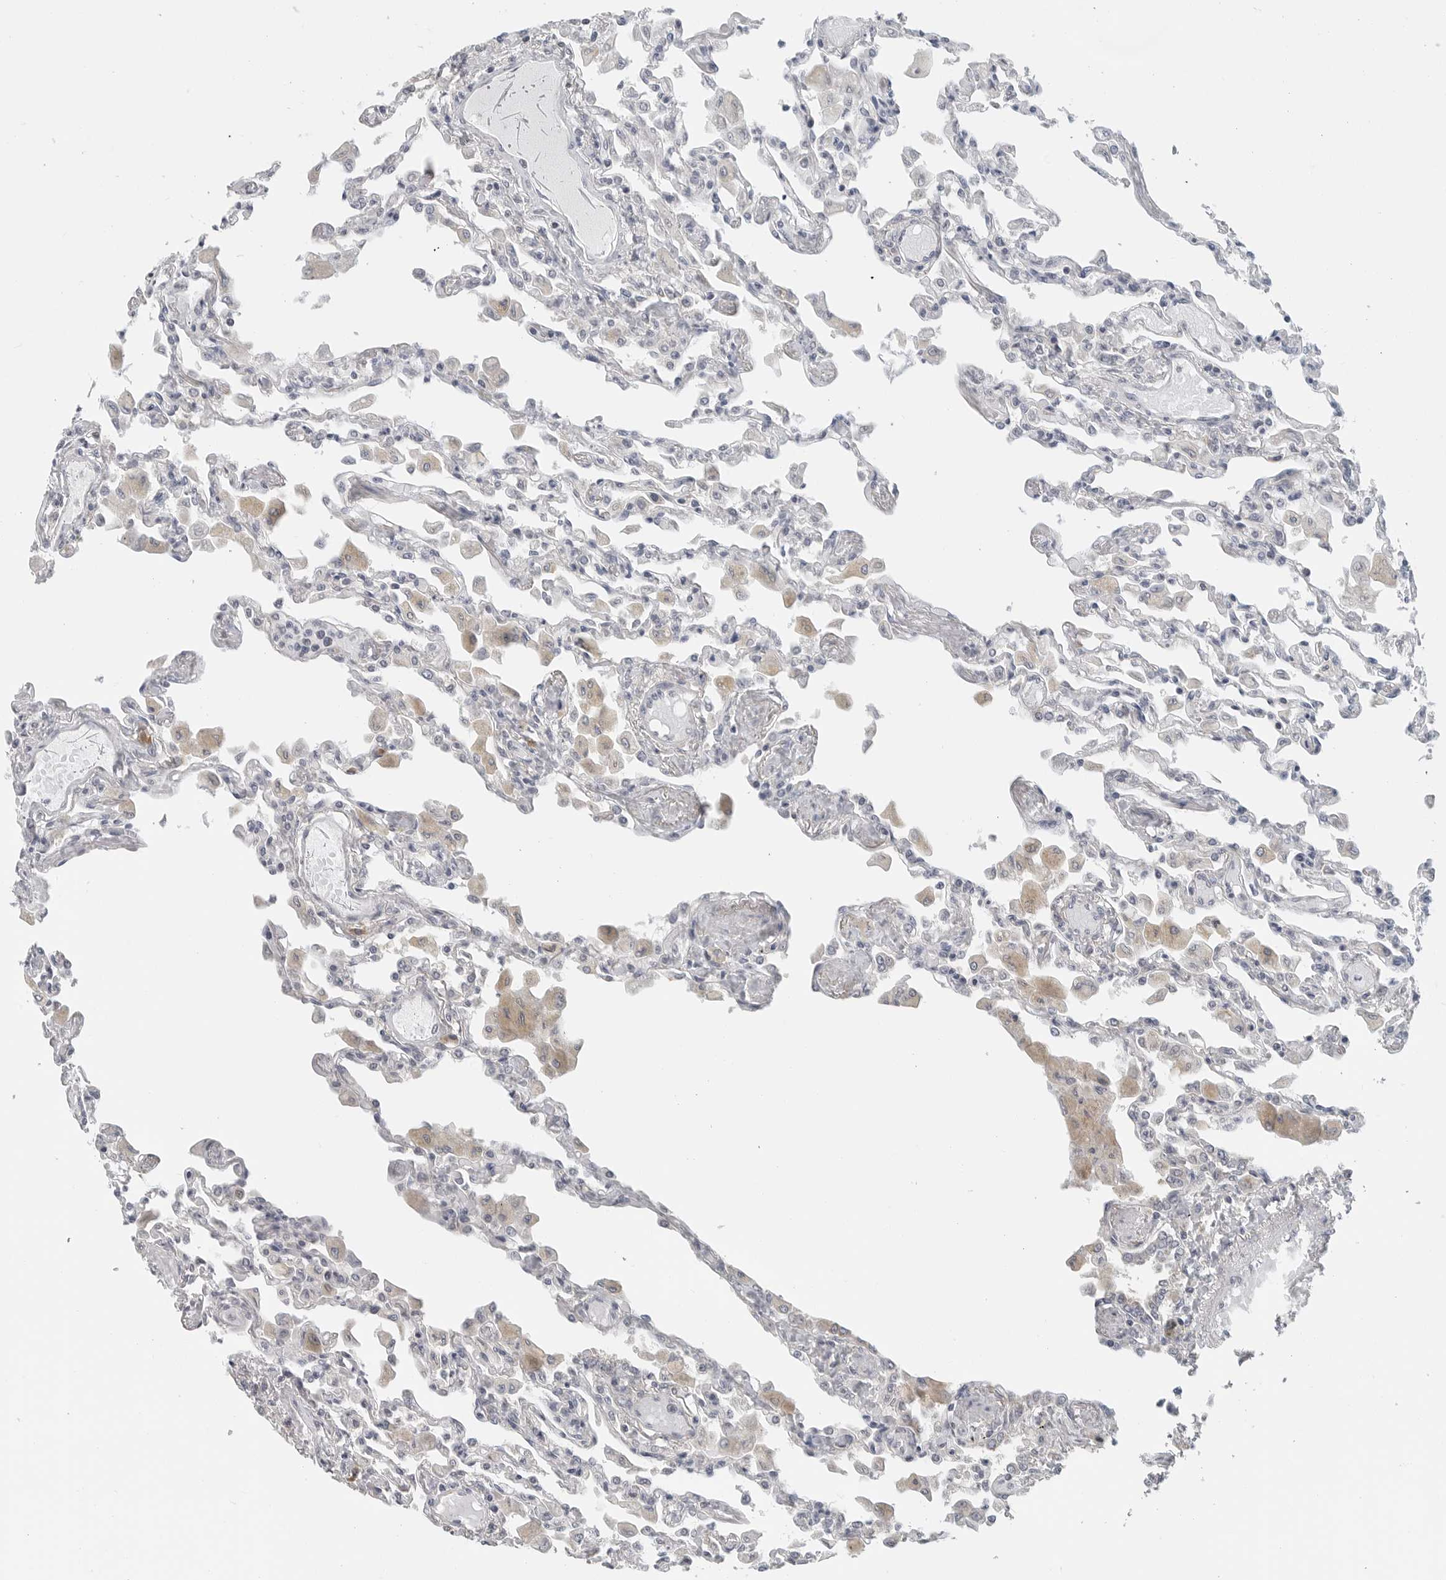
{"staining": {"intensity": "negative", "quantity": "none", "location": "none"}, "tissue": "lung", "cell_type": "Alveolar cells", "image_type": "normal", "snomed": [{"axis": "morphology", "description": "Normal tissue, NOS"}, {"axis": "topography", "description": "Bronchus"}, {"axis": "topography", "description": "Lung"}], "caption": "Immunohistochemistry of unremarkable lung displays no staining in alveolar cells. (Brightfield microscopy of DAB (3,3'-diaminobenzidine) IHC at high magnification).", "gene": "IL12RB2", "patient": {"sex": "female", "age": 49}}